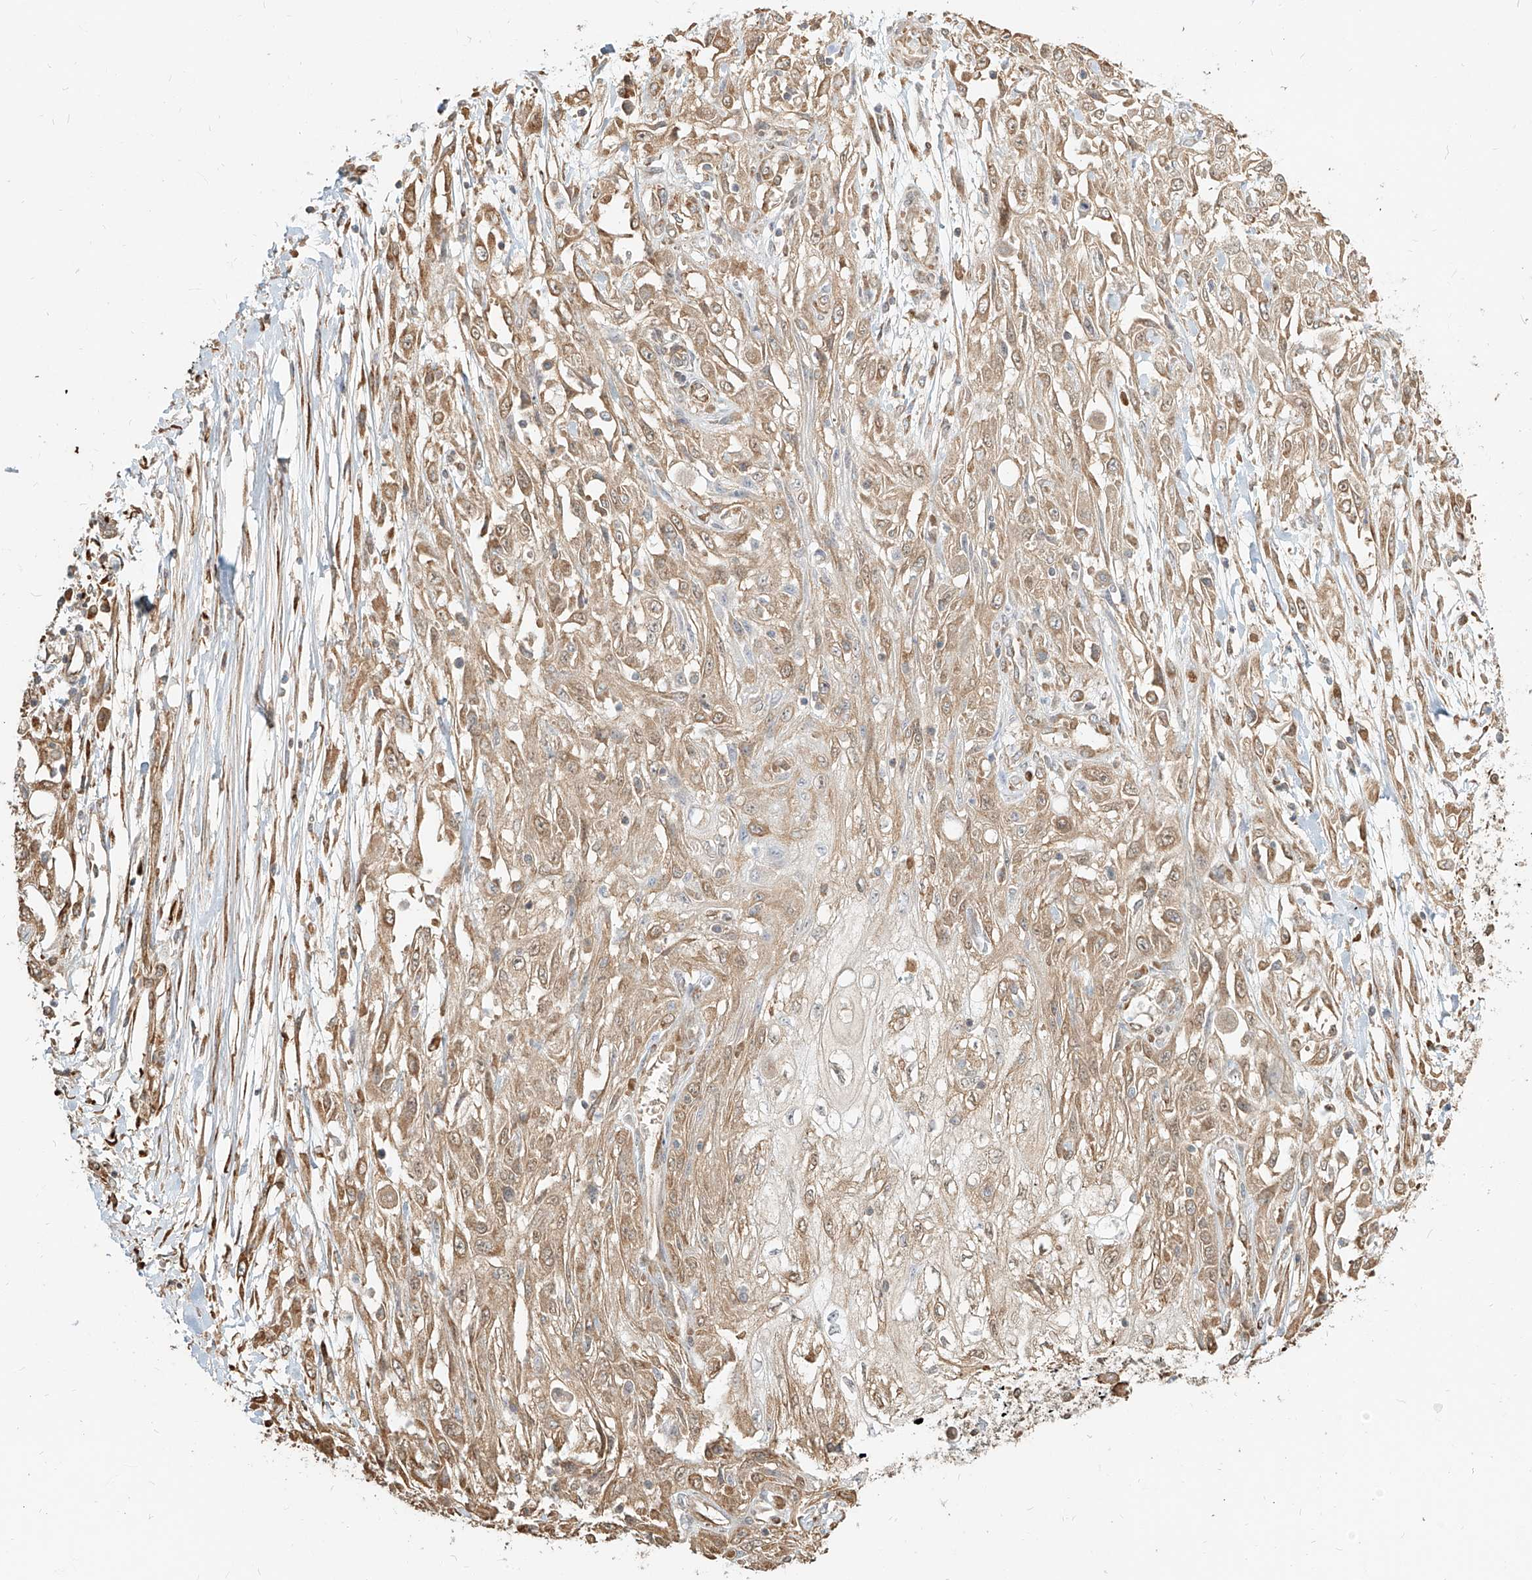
{"staining": {"intensity": "moderate", "quantity": "25%-75%", "location": "cytoplasmic/membranous"}, "tissue": "skin cancer", "cell_type": "Tumor cells", "image_type": "cancer", "snomed": [{"axis": "morphology", "description": "Squamous cell carcinoma, NOS"}, {"axis": "morphology", "description": "Squamous cell carcinoma, metastatic, NOS"}, {"axis": "topography", "description": "Skin"}, {"axis": "topography", "description": "Lymph node"}], "caption": "DAB immunohistochemical staining of metastatic squamous cell carcinoma (skin) reveals moderate cytoplasmic/membranous protein staining in about 25%-75% of tumor cells.", "gene": "UBE2K", "patient": {"sex": "male", "age": 75}}